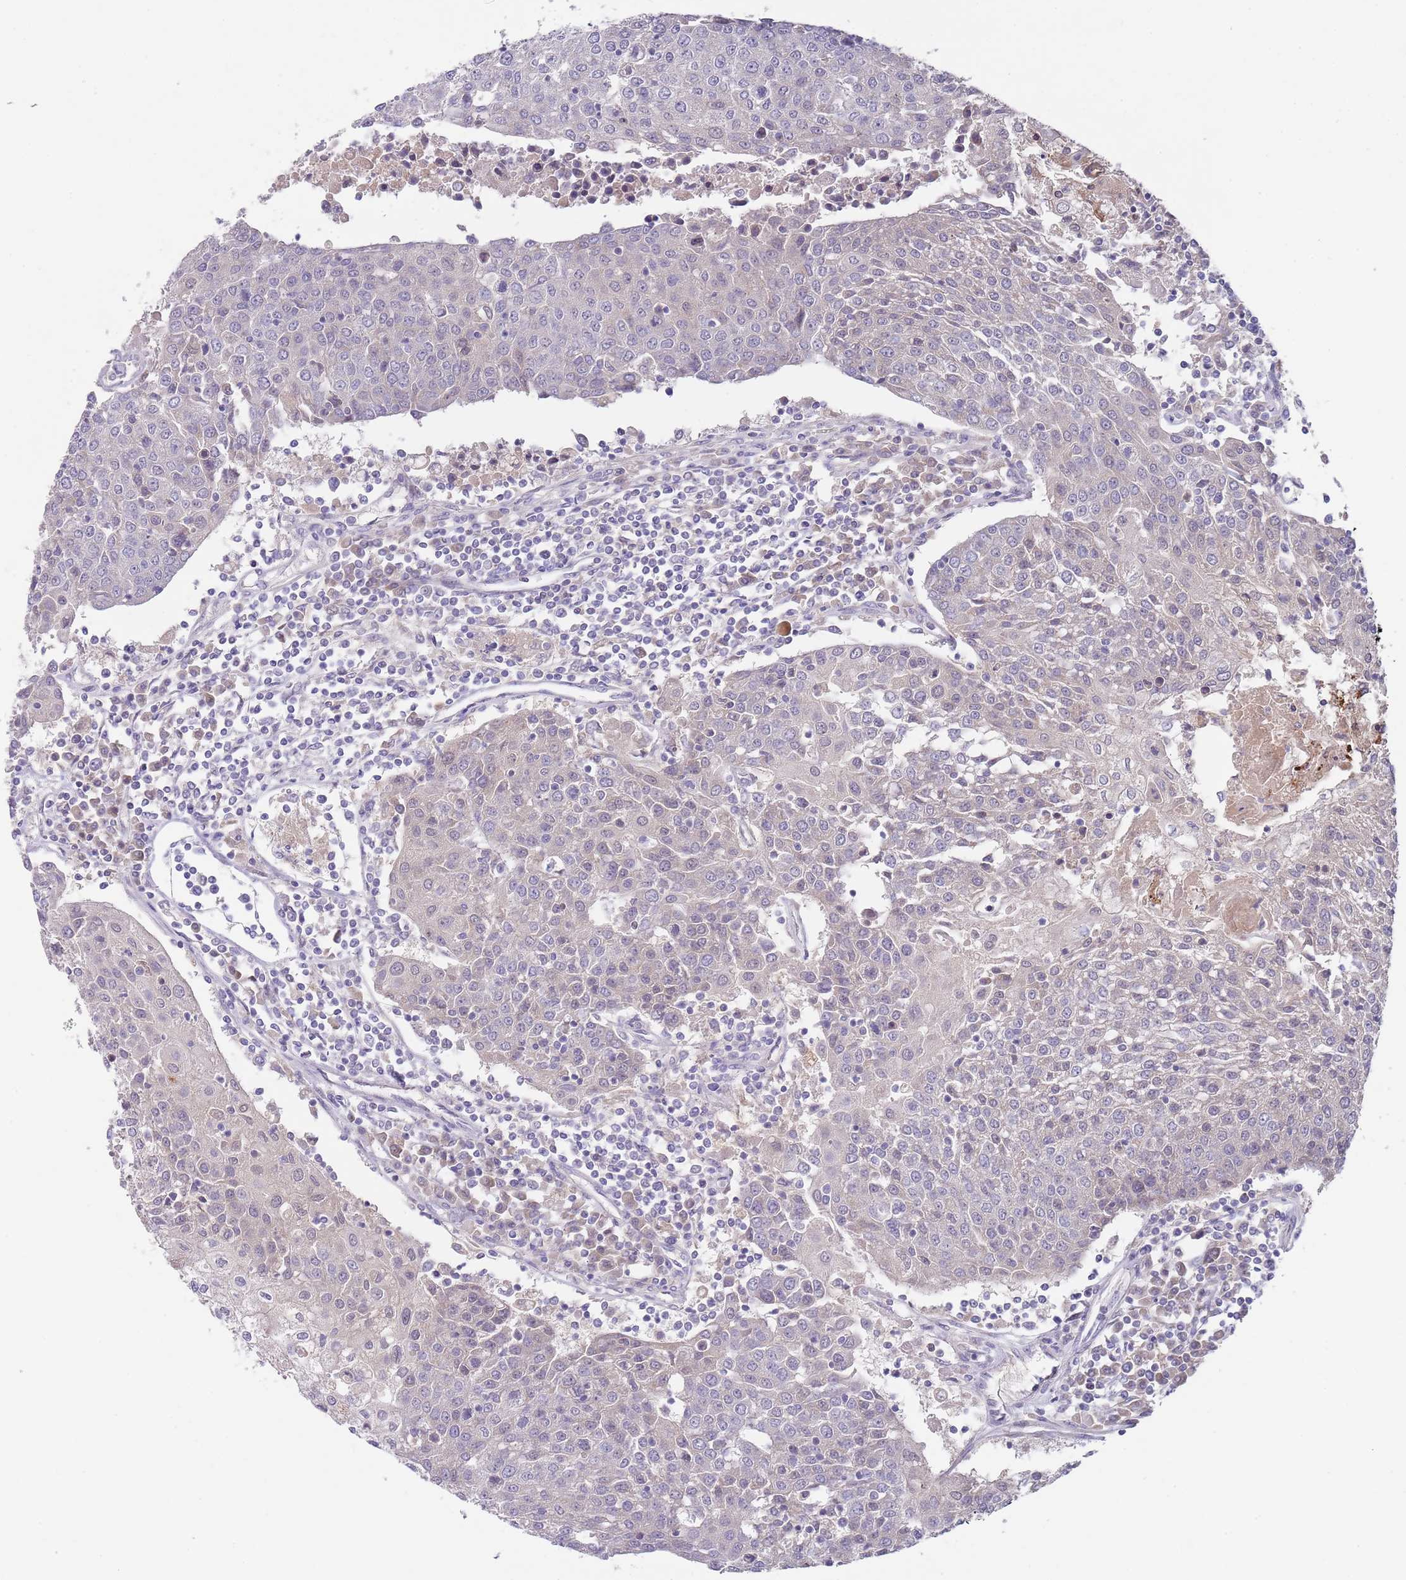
{"staining": {"intensity": "negative", "quantity": "none", "location": "none"}, "tissue": "urothelial cancer", "cell_type": "Tumor cells", "image_type": "cancer", "snomed": [{"axis": "morphology", "description": "Urothelial carcinoma, High grade"}, {"axis": "topography", "description": "Urinary bladder"}], "caption": "High-grade urothelial carcinoma stained for a protein using immunohistochemistry (IHC) reveals no positivity tumor cells.", "gene": "PRAC1", "patient": {"sex": "female", "age": 85}}